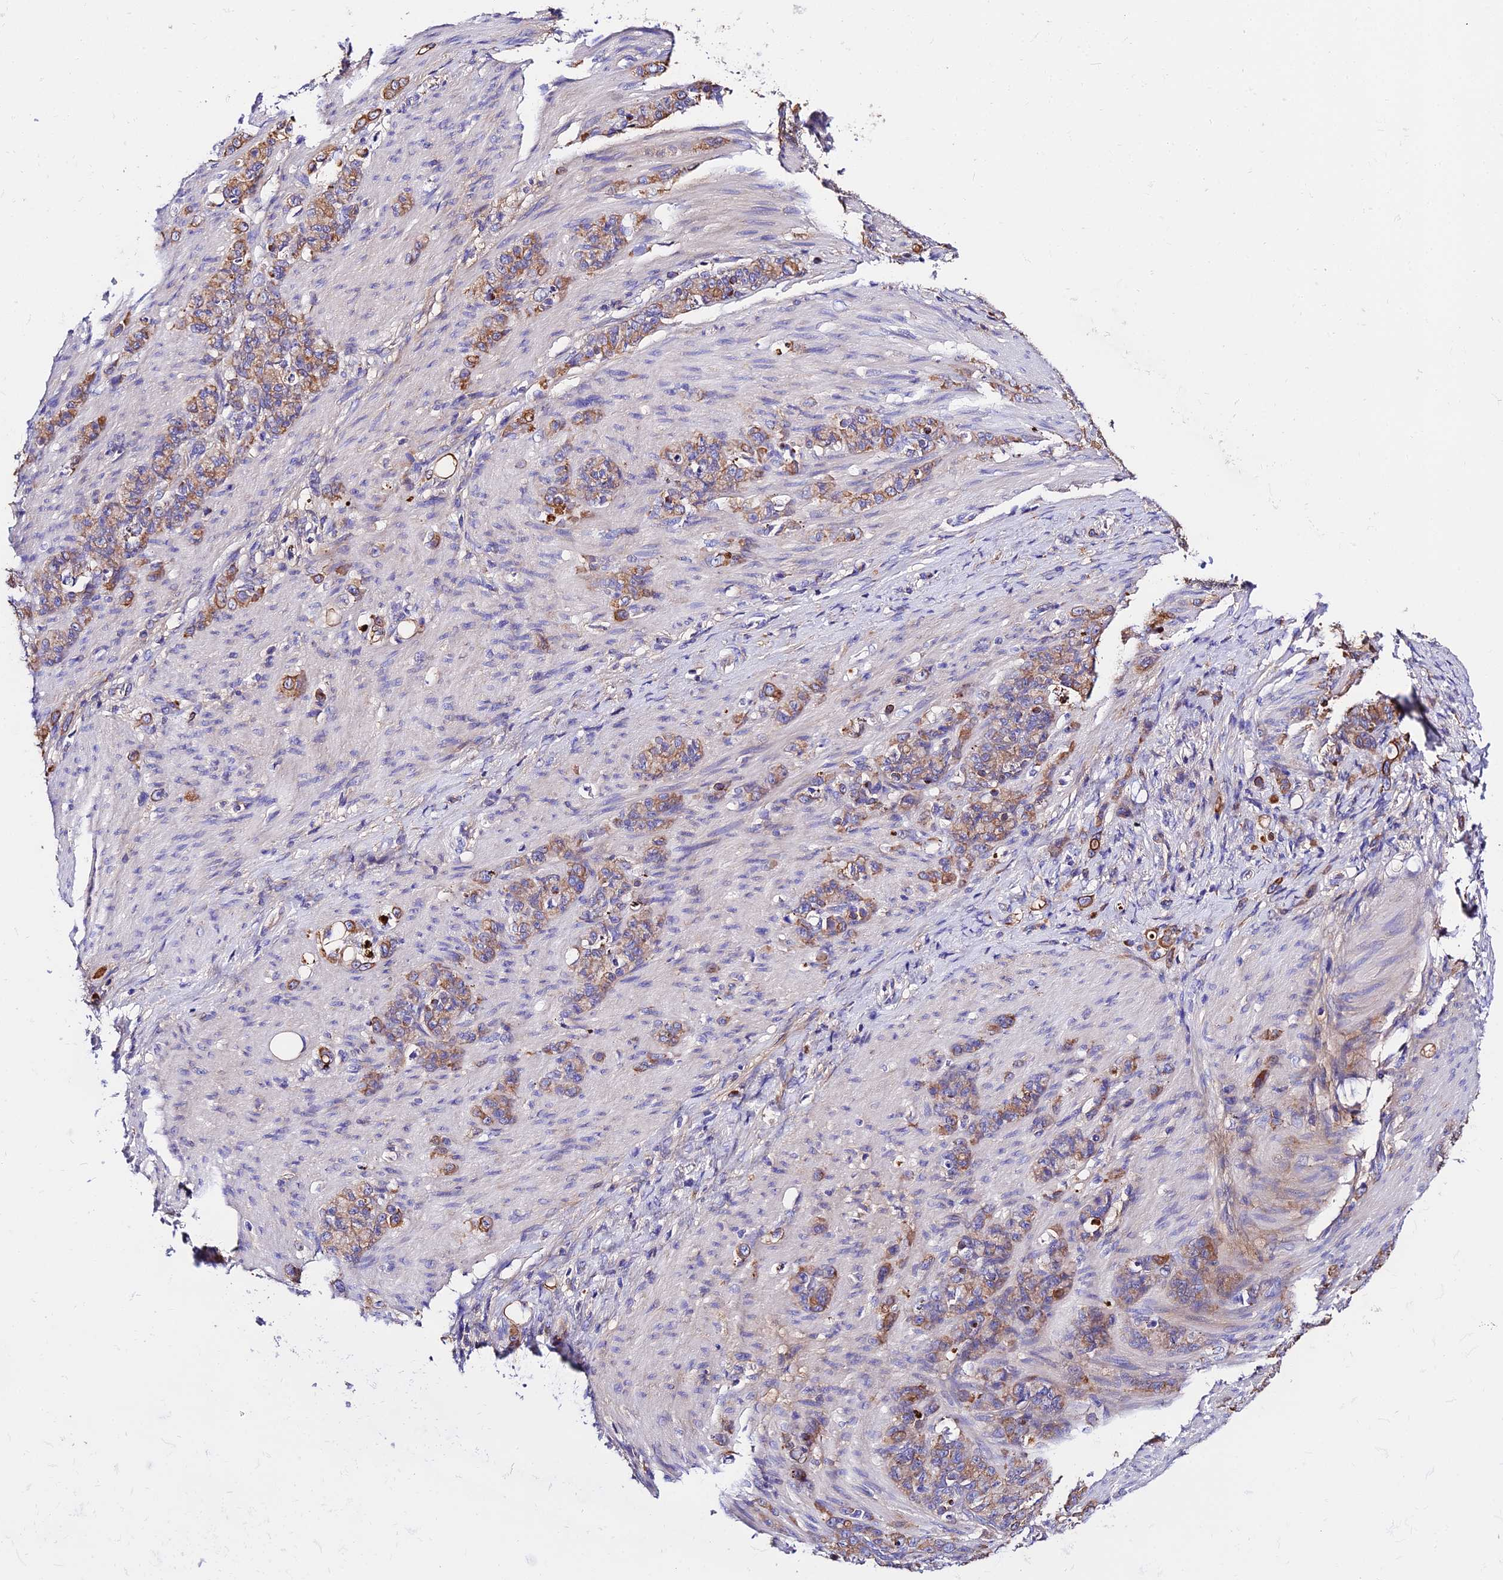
{"staining": {"intensity": "moderate", "quantity": ">75%", "location": "cytoplasmic/membranous"}, "tissue": "stomach cancer", "cell_type": "Tumor cells", "image_type": "cancer", "snomed": [{"axis": "morphology", "description": "Adenocarcinoma, NOS"}, {"axis": "topography", "description": "Stomach"}], "caption": "A brown stain highlights moderate cytoplasmic/membranous staining of a protein in stomach cancer tumor cells. (DAB (3,3'-diaminobenzidine) IHC with brightfield microscopy, high magnification).", "gene": "DAW1", "patient": {"sex": "female", "age": 79}}